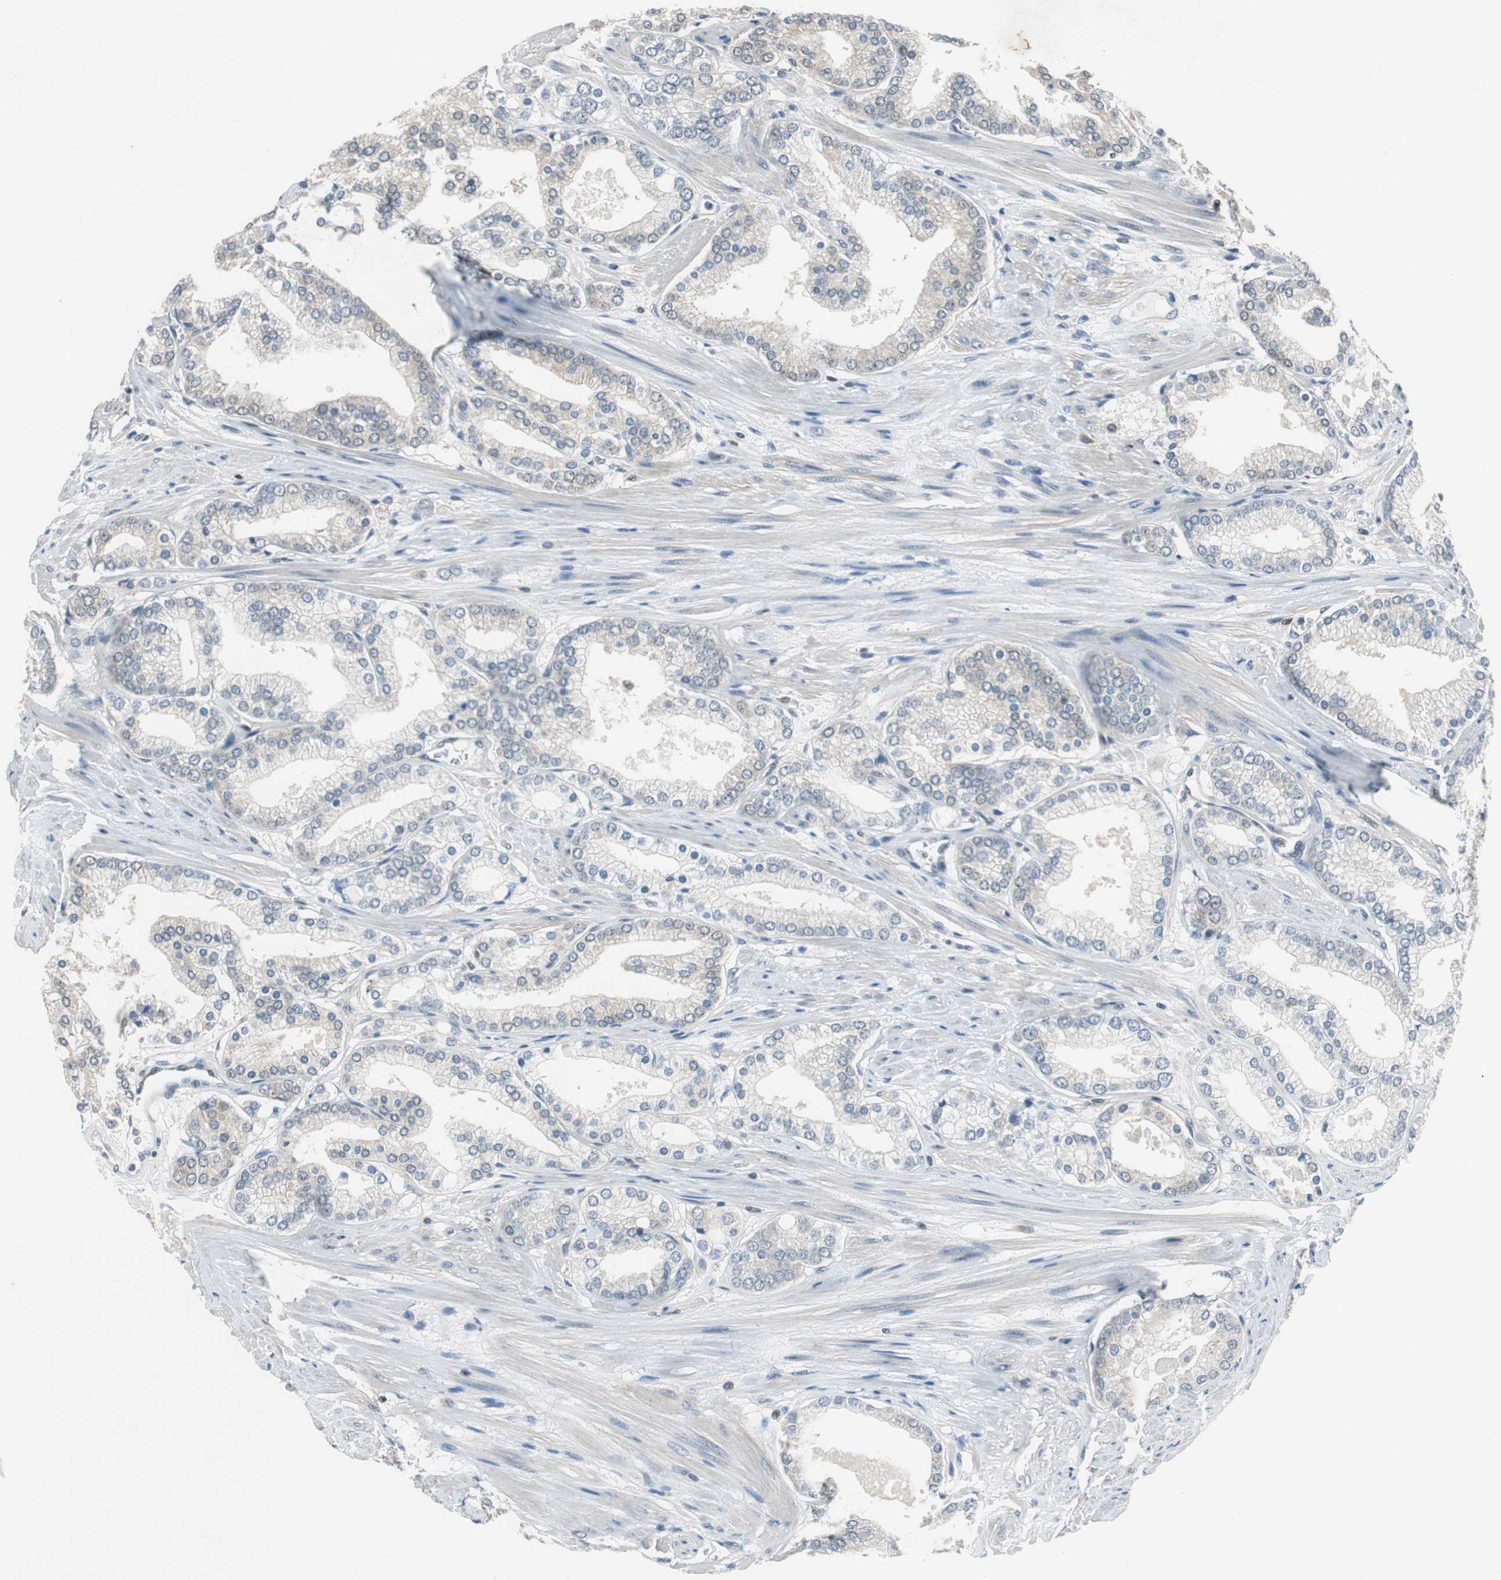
{"staining": {"intensity": "negative", "quantity": "none", "location": "none"}, "tissue": "prostate cancer", "cell_type": "Tumor cells", "image_type": "cancer", "snomed": [{"axis": "morphology", "description": "Adenocarcinoma, High grade"}, {"axis": "topography", "description": "Prostate"}], "caption": "This micrograph is of prostate cancer (adenocarcinoma (high-grade)) stained with IHC to label a protein in brown with the nuclei are counter-stained blue. There is no expression in tumor cells.", "gene": "MAFB", "patient": {"sex": "male", "age": 61}}